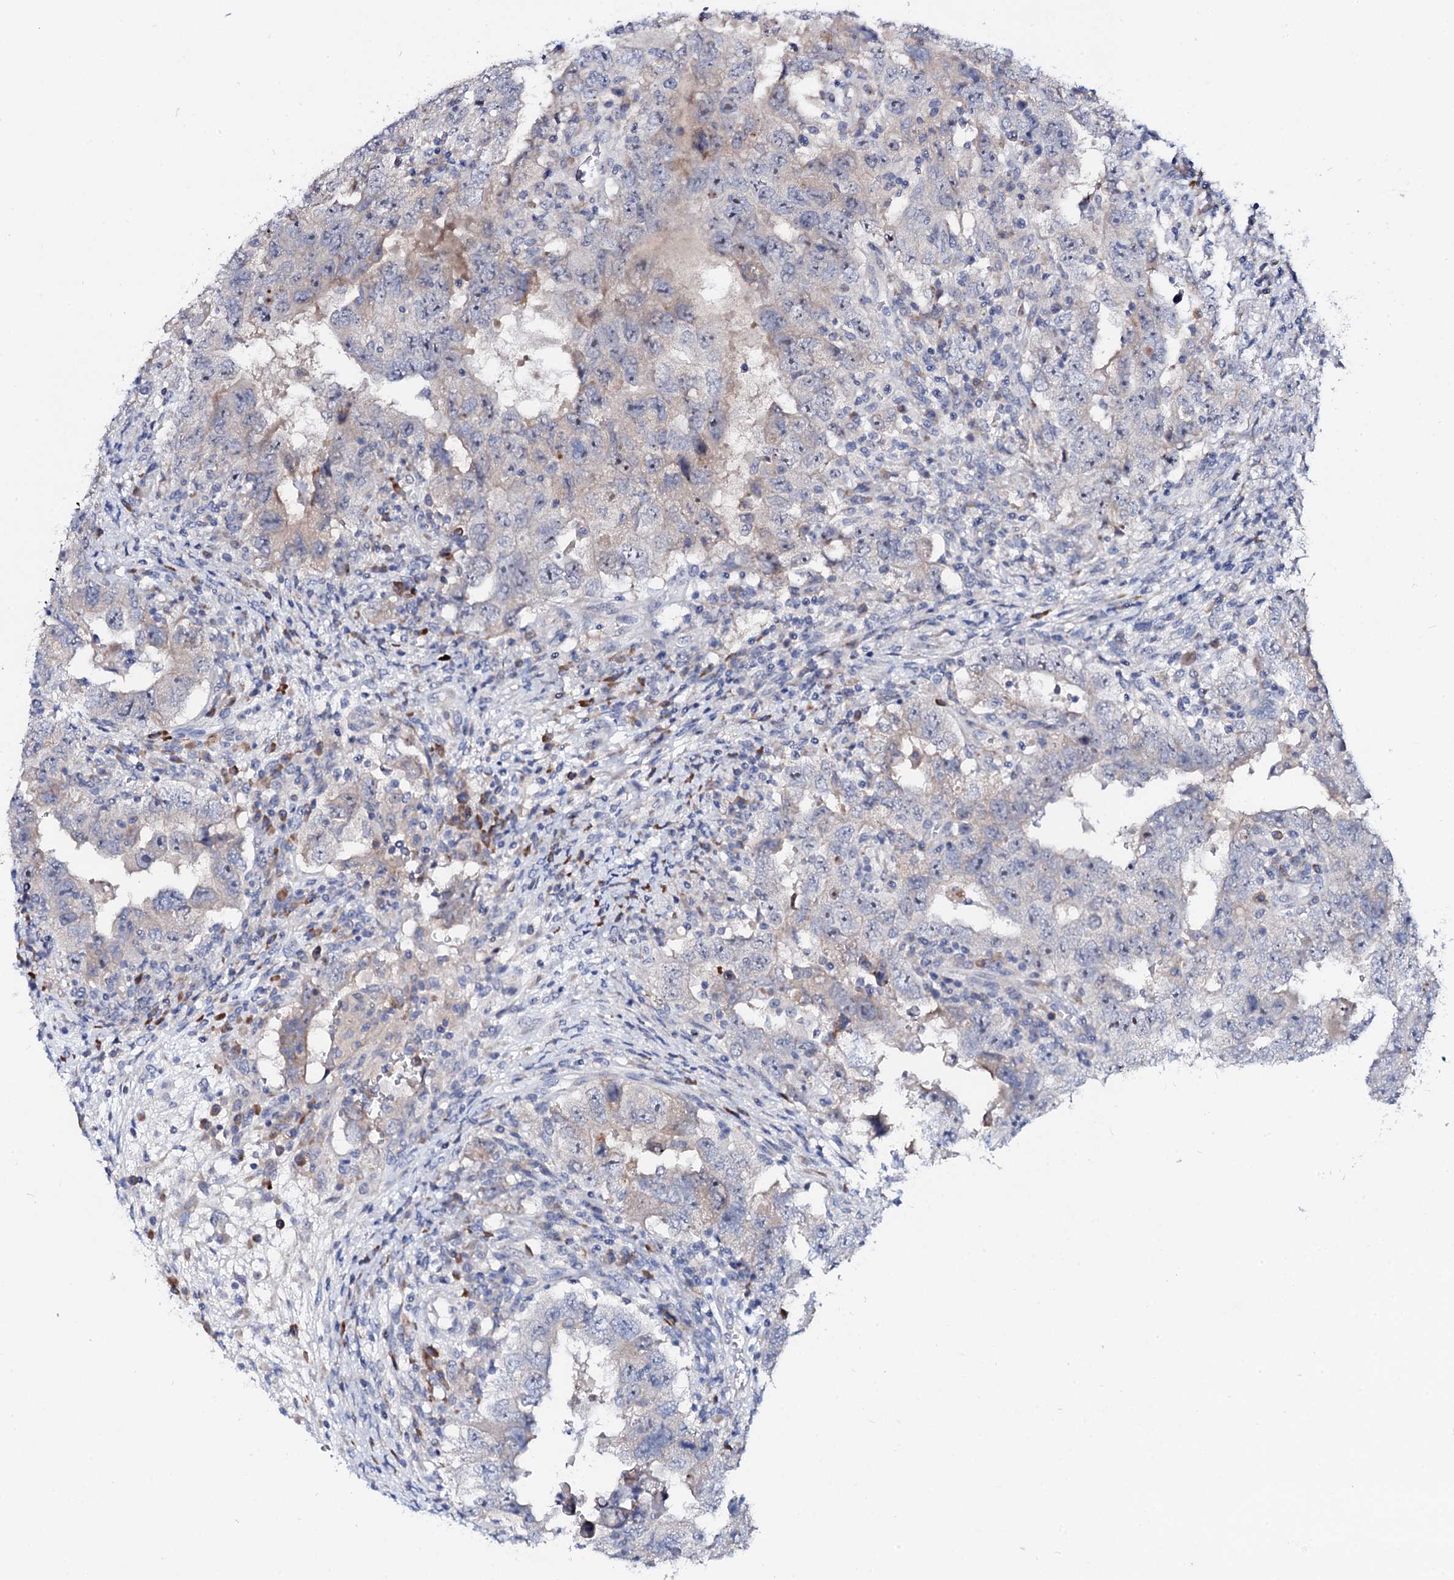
{"staining": {"intensity": "negative", "quantity": "none", "location": "none"}, "tissue": "testis cancer", "cell_type": "Tumor cells", "image_type": "cancer", "snomed": [{"axis": "morphology", "description": "Carcinoma, Embryonal, NOS"}, {"axis": "topography", "description": "Testis"}], "caption": "Immunohistochemical staining of embryonal carcinoma (testis) displays no significant positivity in tumor cells.", "gene": "BTBD16", "patient": {"sex": "male", "age": 26}}